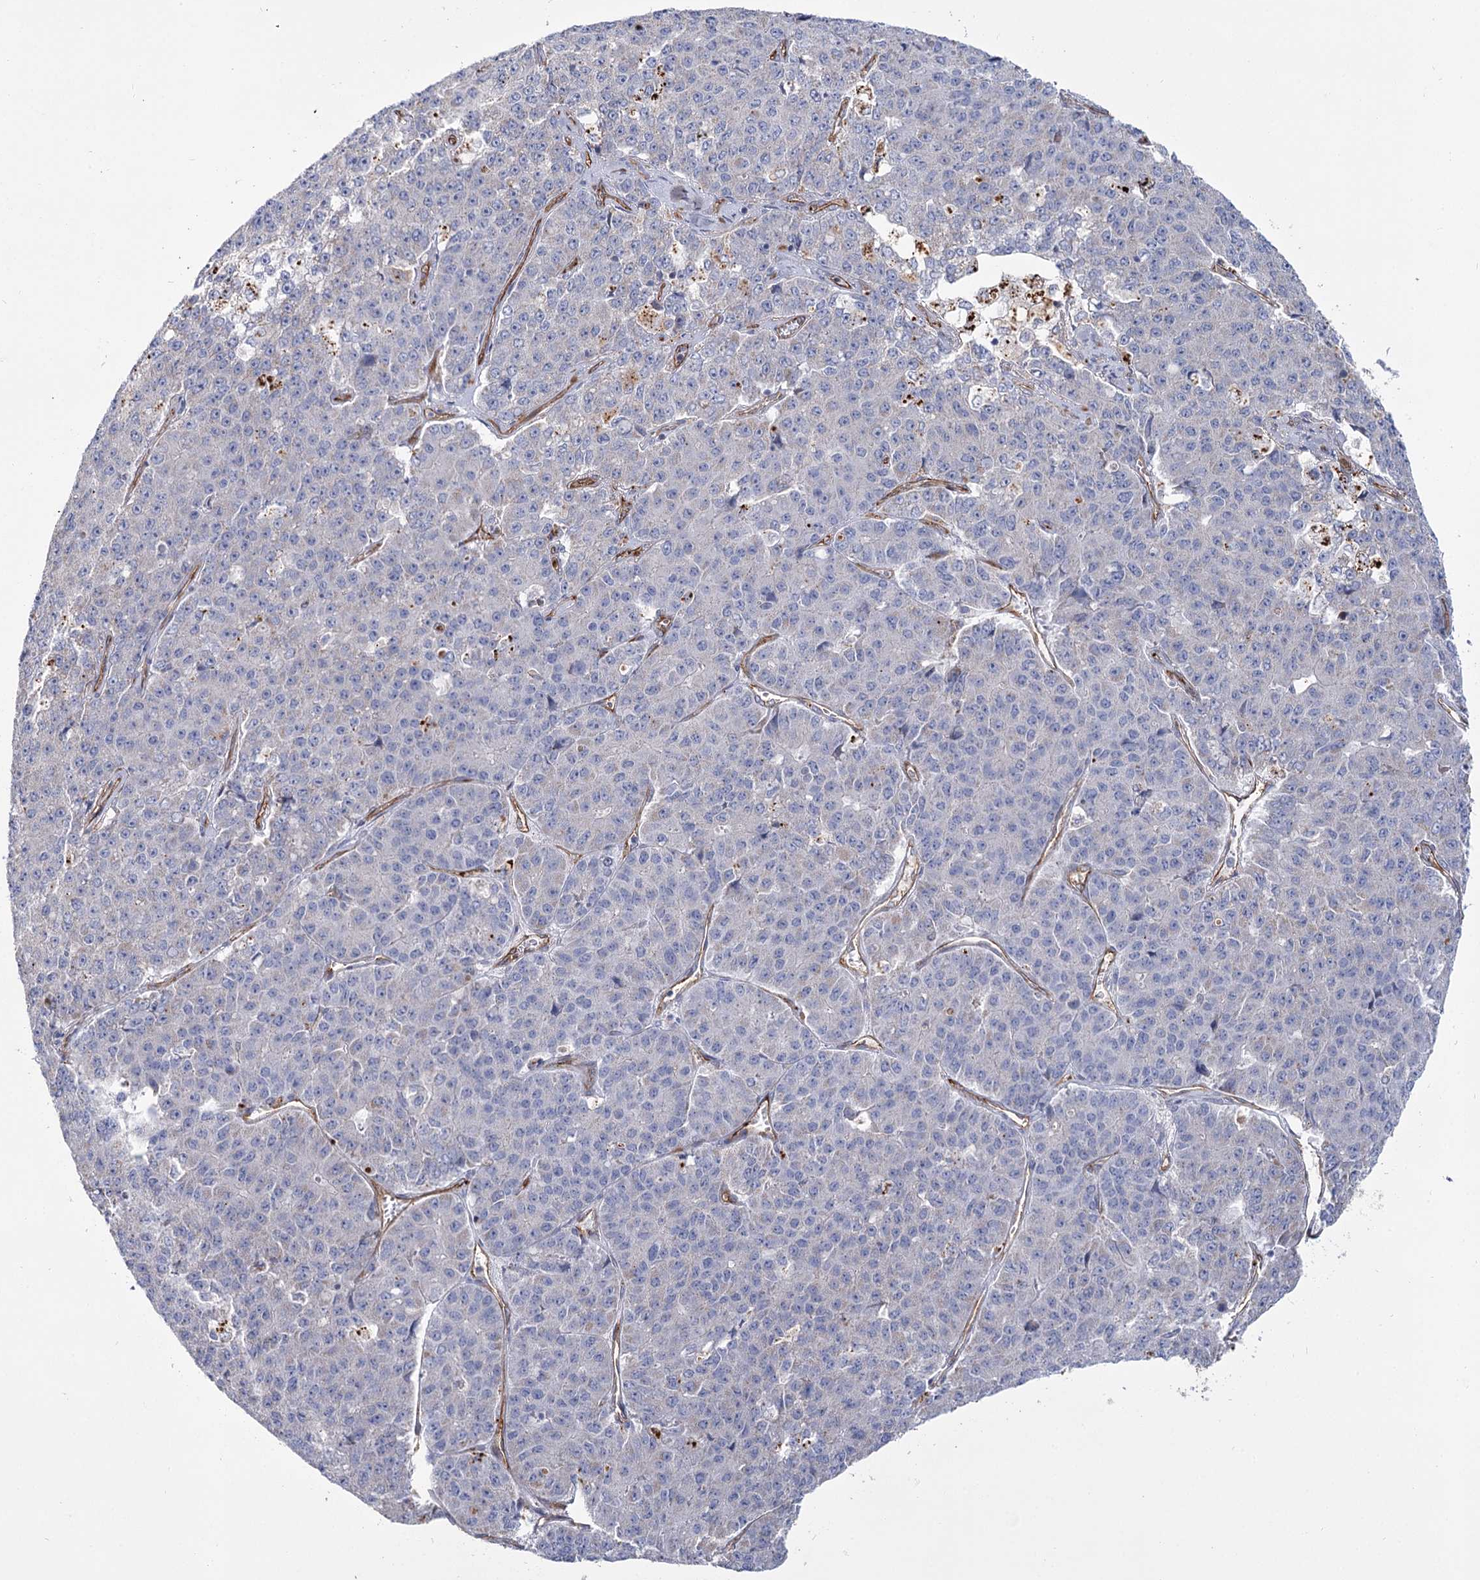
{"staining": {"intensity": "negative", "quantity": "none", "location": "none"}, "tissue": "pancreatic cancer", "cell_type": "Tumor cells", "image_type": "cancer", "snomed": [{"axis": "morphology", "description": "Adenocarcinoma, NOS"}, {"axis": "topography", "description": "Pancreas"}], "caption": "Immunohistochemistry of human pancreatic adenocarcinoma shows no staining in tumor cells.", "gene": "TMEM164", "patient": {"sex": "male", "age": 50}}